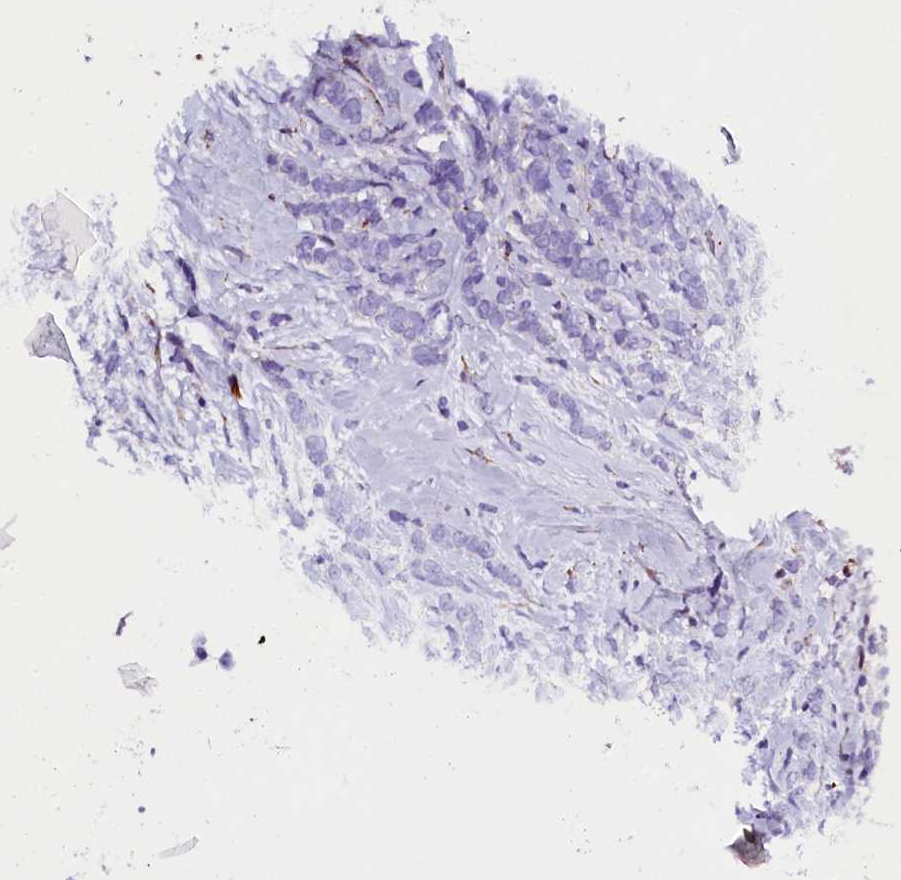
{"staining": {"intensity": "negative", "quantity": "none", "location": "none"}, "tissue": "breast cancer", "cell_type": "Tumor cells", "image_type": "cancer", "snomed": [{"axis": "morphology", "description": "Duct carcinoma"}, {"axis": "topography", "description": "Breast"}], "caption": "An image of breast invasive ductal carcinoma stained for a protein exhibits no brown staining in tumor cells.", "gene": "CMTR2", "patient": {"sex": "female", "age": 75}}